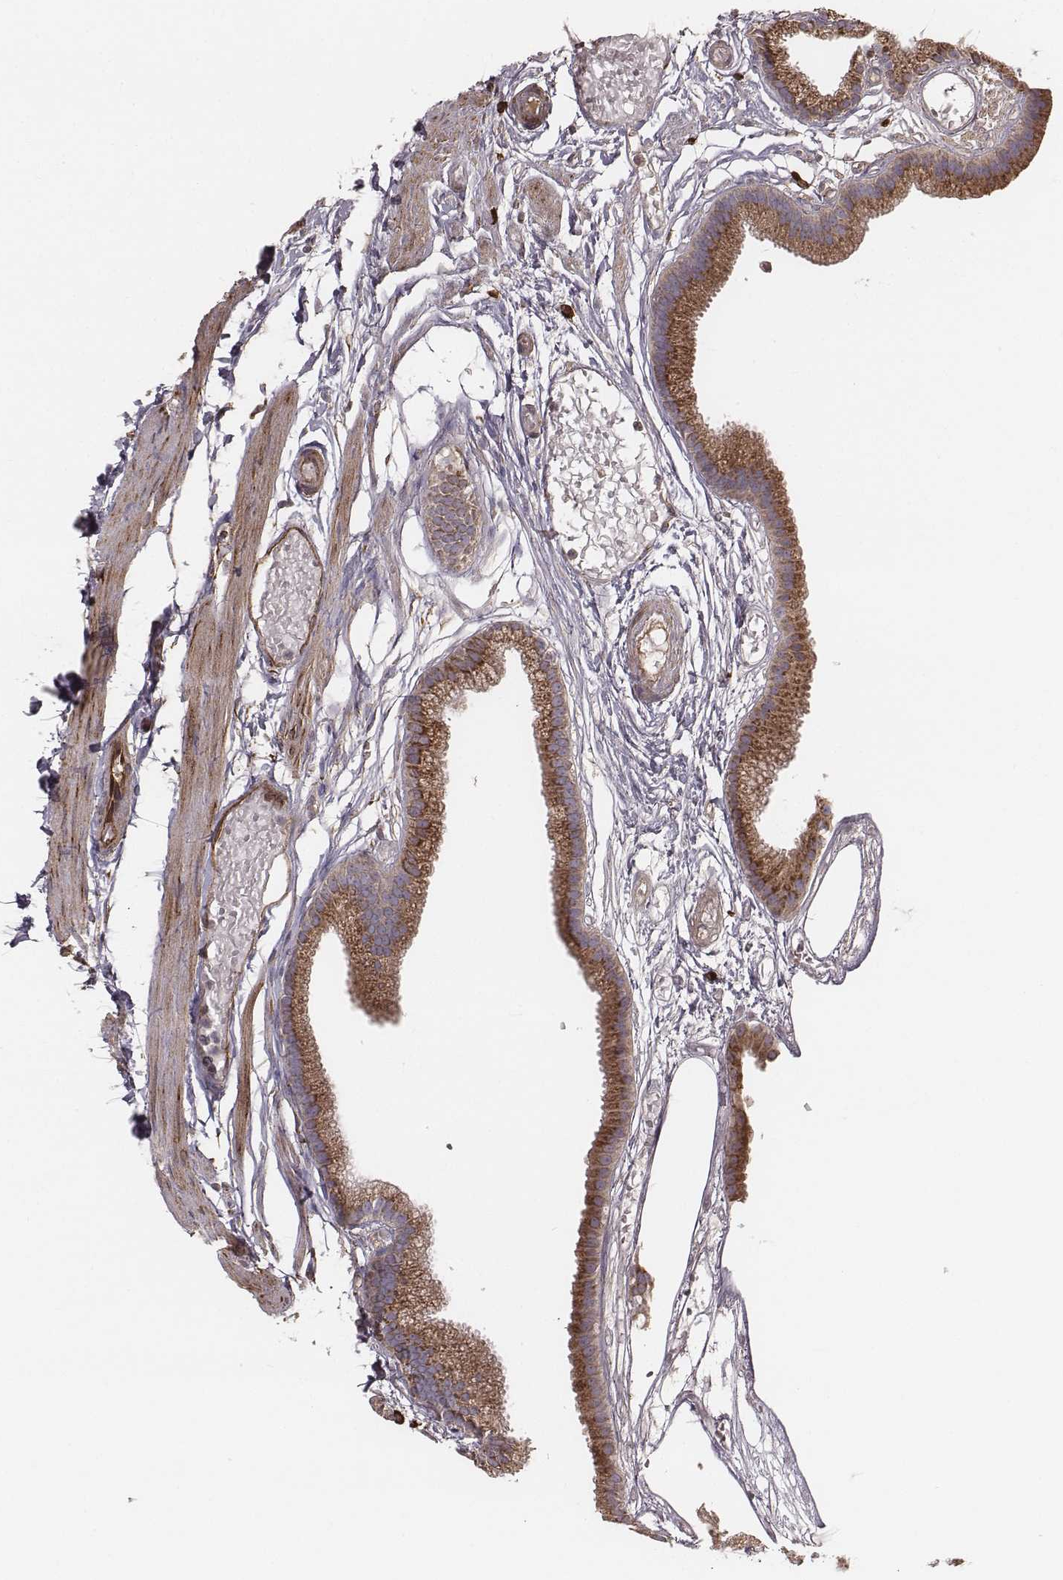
{"staining": {"intensity": "moderate", "quantity": ">75%", "location": "cytoplasmic/membranous"}, "tissue": "gallbladder", "cell_type": "Glandular cells", "image_type": "normal", "snomed": [{"axis": "morphology", "description": "Normal tissue, NOS"}, {"axis": "topography", "description": "Gallbladder"}], "caption": "Normal gallbladder reveals moderate cytoplasmic/membranous staining in approximately >75% of glandular cells Immunohistochemistry stains the protein of interest in brown and the nuclei are stained blue..", "gene": "PALMD", "patient": {"sex": "female", "age": 45}}